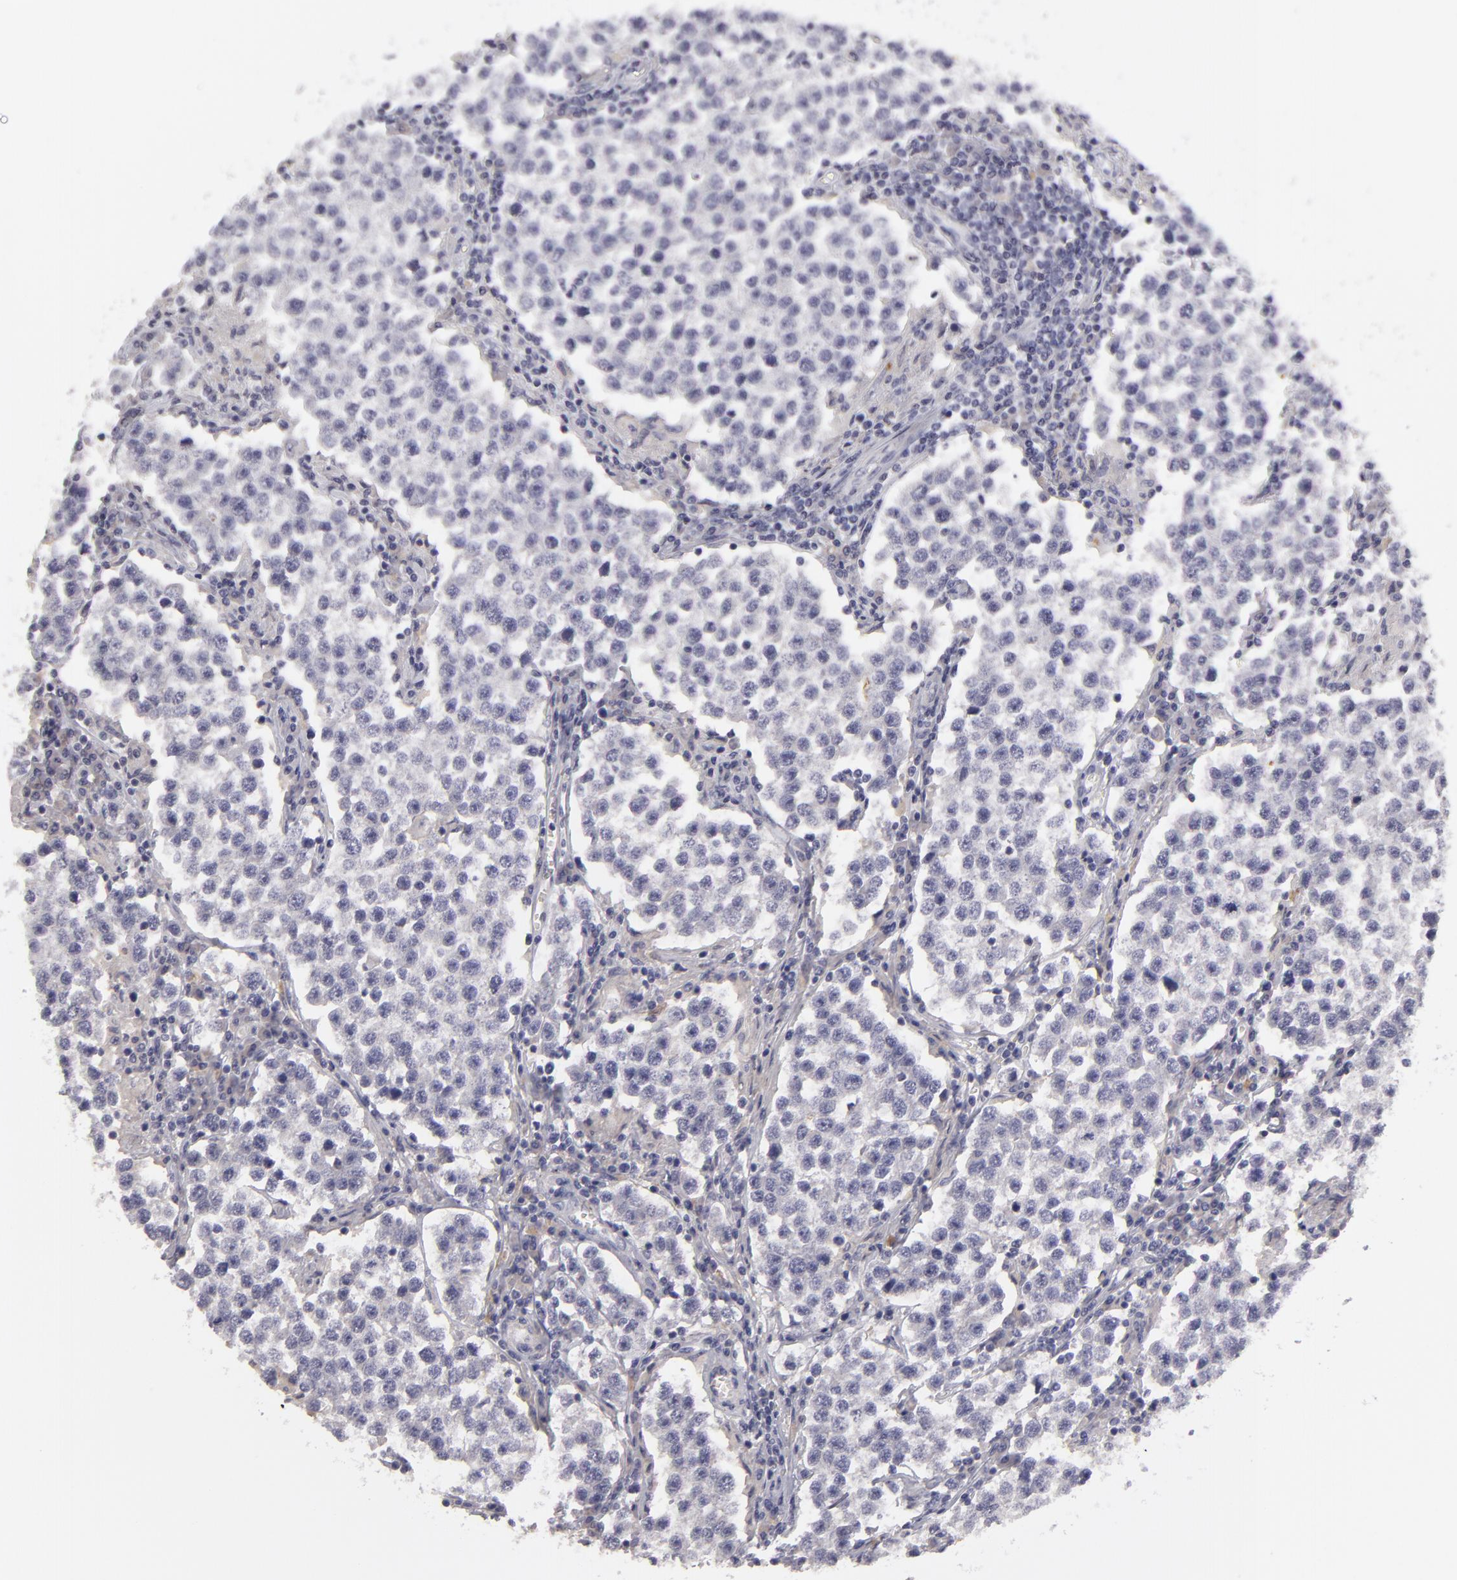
{"staining": {"intensity": "negative", "quantity": "none", "location": "none"}, "tissue": "testis cancer", "cell_type": "Tumor cells", "image_type": "cancer", "snomed": [{"axis": "morphology", "description": "Seminoma, NOS"}, {"axis": "topography", "description": "Testis"}], "caption": "Immunohistochemical staining of seminoma (testis) demonstrates no significant expression in tumor cells.", "gene": "EFS", "patient": {"sex": "male", "age": 36}}